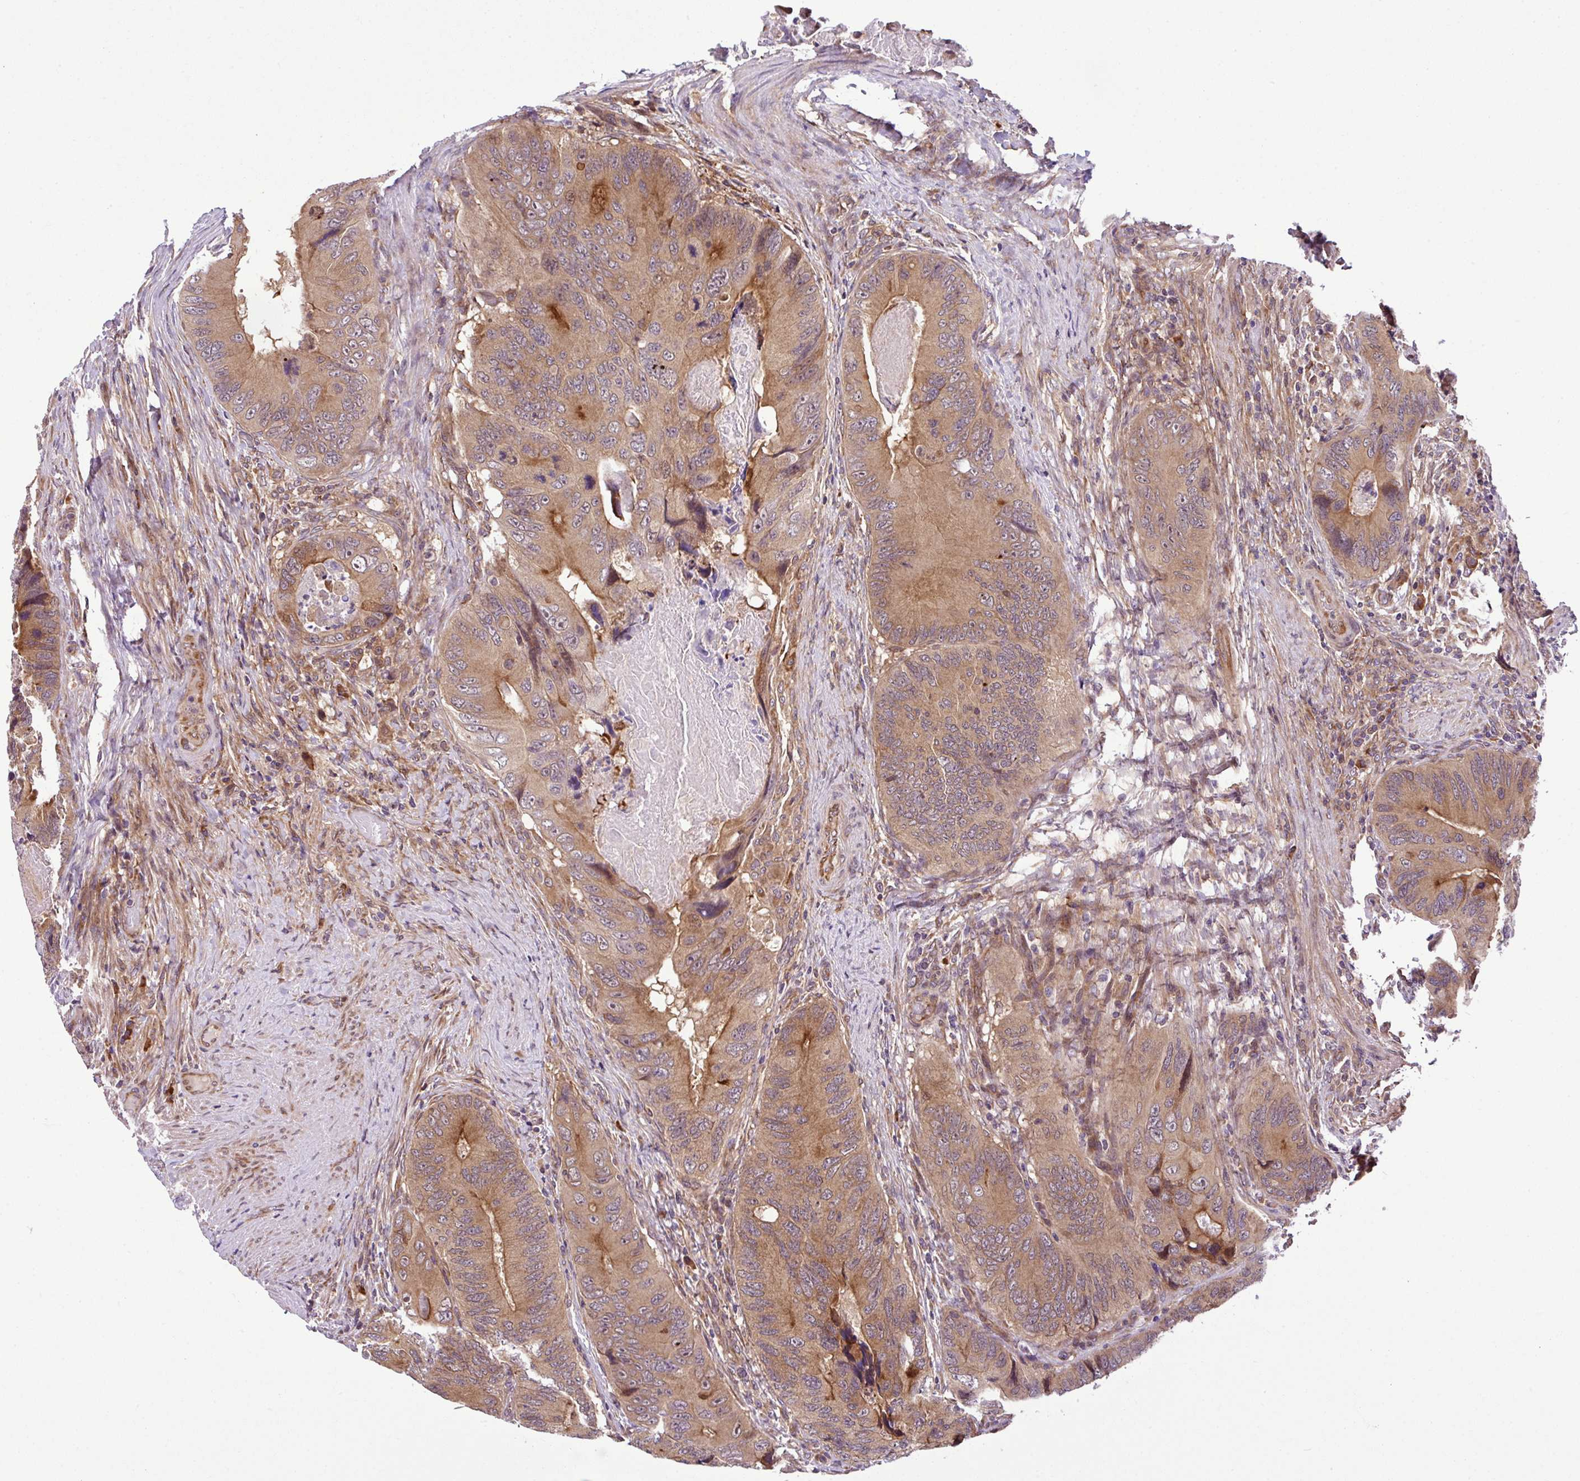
{"staining": {"intensity": "moderate", "quantity": ">75%", "location": "cytoplasmic/membranous"}, "tissue": "colorectal cancer", "cell_type": "Tumor cells", "image_type": "cancer", "snomed": [{"axis": "morphology", "description": "Adenocarcinoma, NOS"}, {"axis": "topography", "description": "Colon"}], "caption": "A photomicrograph of human colorectal adenocarcinoma stained for a protein exhibits moderate cytoplasmic/membranous brown staining in tumor cells.", "gene": "DLGAP4", "patient": {"sex": "male", "age": 84}}